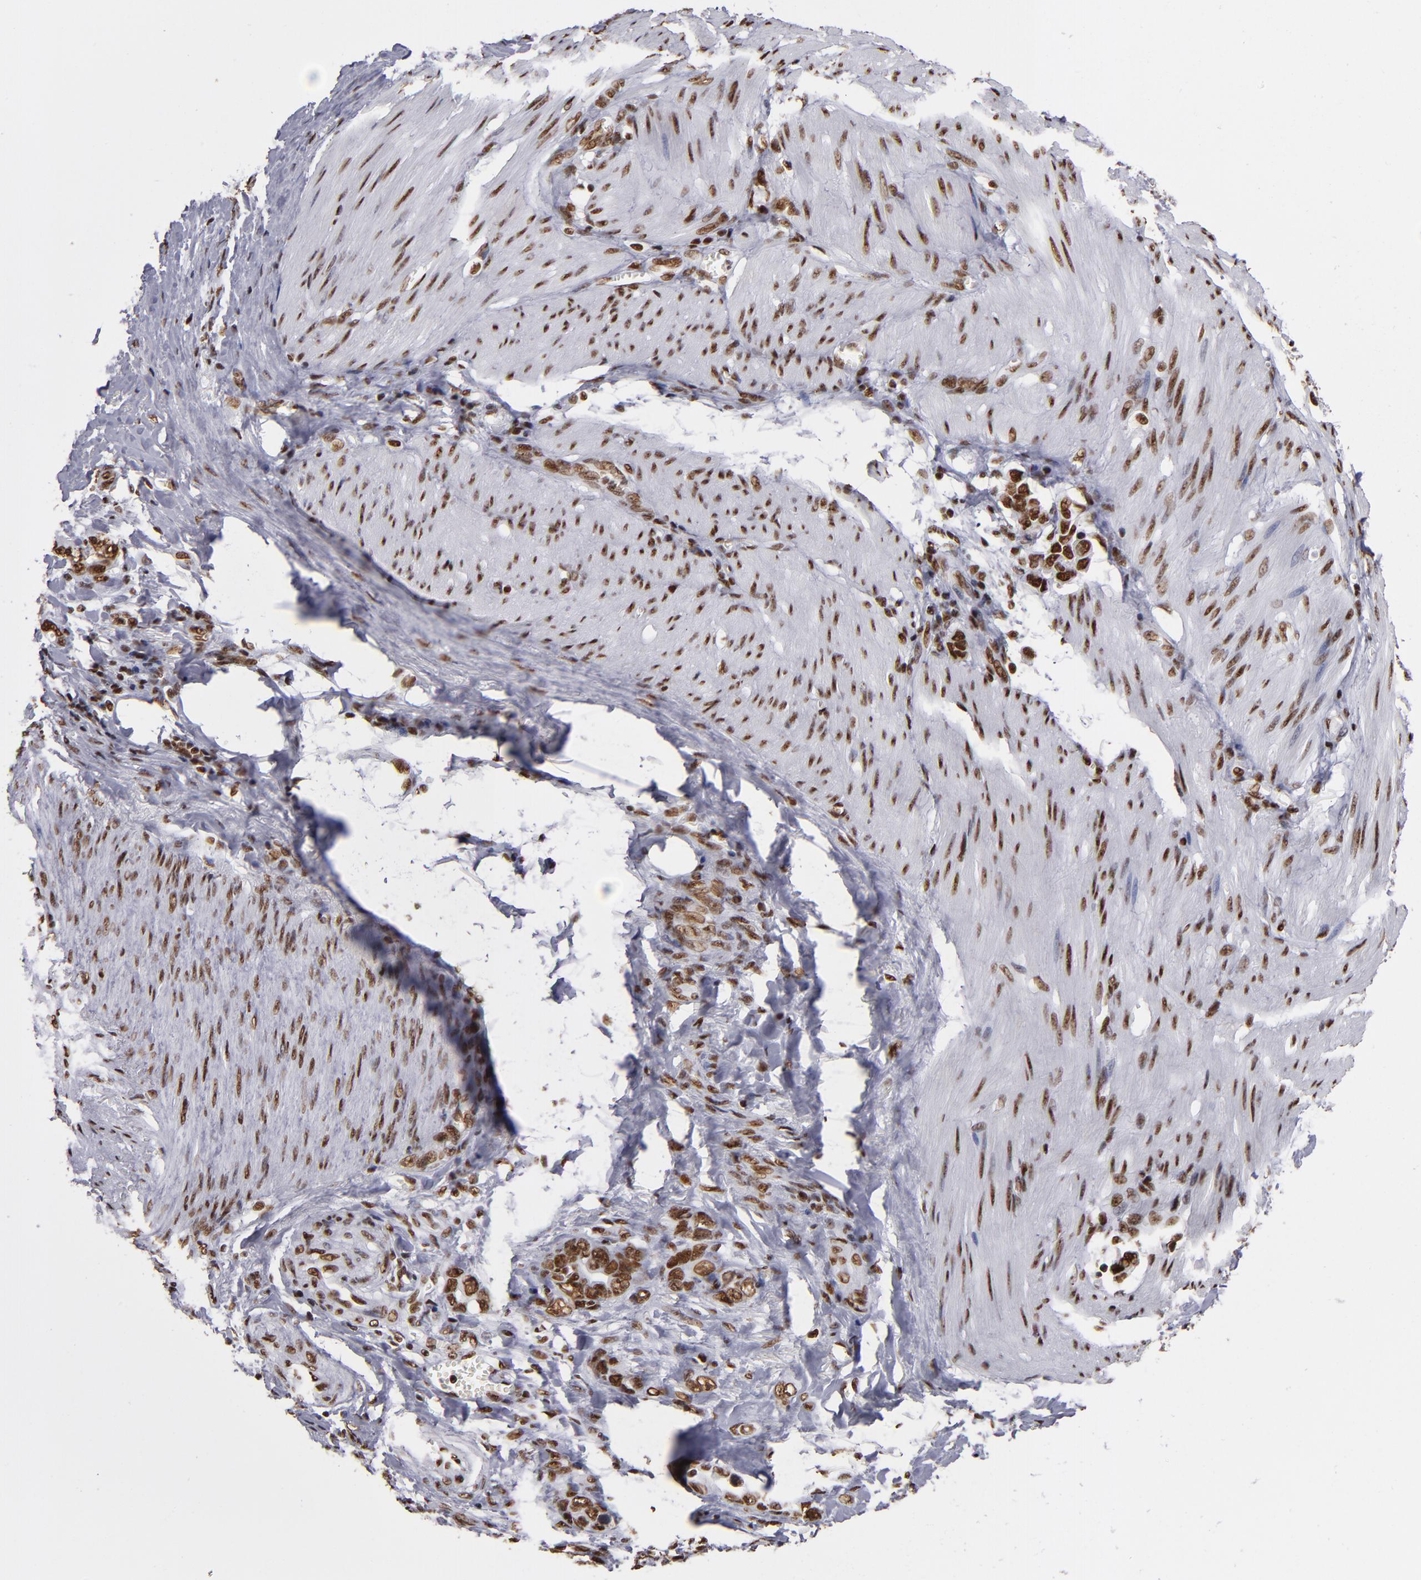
{"staining": {"intensity": "strong", "quantity": ">75%", "location": "nuclear"}, "tissue": "stomach cancer", "cell_type": "Tumor cells", "image_type": "cancer", "snomed": [{"axis": "morphology", "description": "Adenocarcinoma, NOS"}, {"axis": "topography", "description": "Stomach"}], "caption": "DAB immunohistochemical staining of stomach cancer (adenocarcinoma) reveals strong nuclear protein positivity in about >75% of tumor cells.", "gene": "MRE11", "patient": {"sex": "male", "age": 78}}